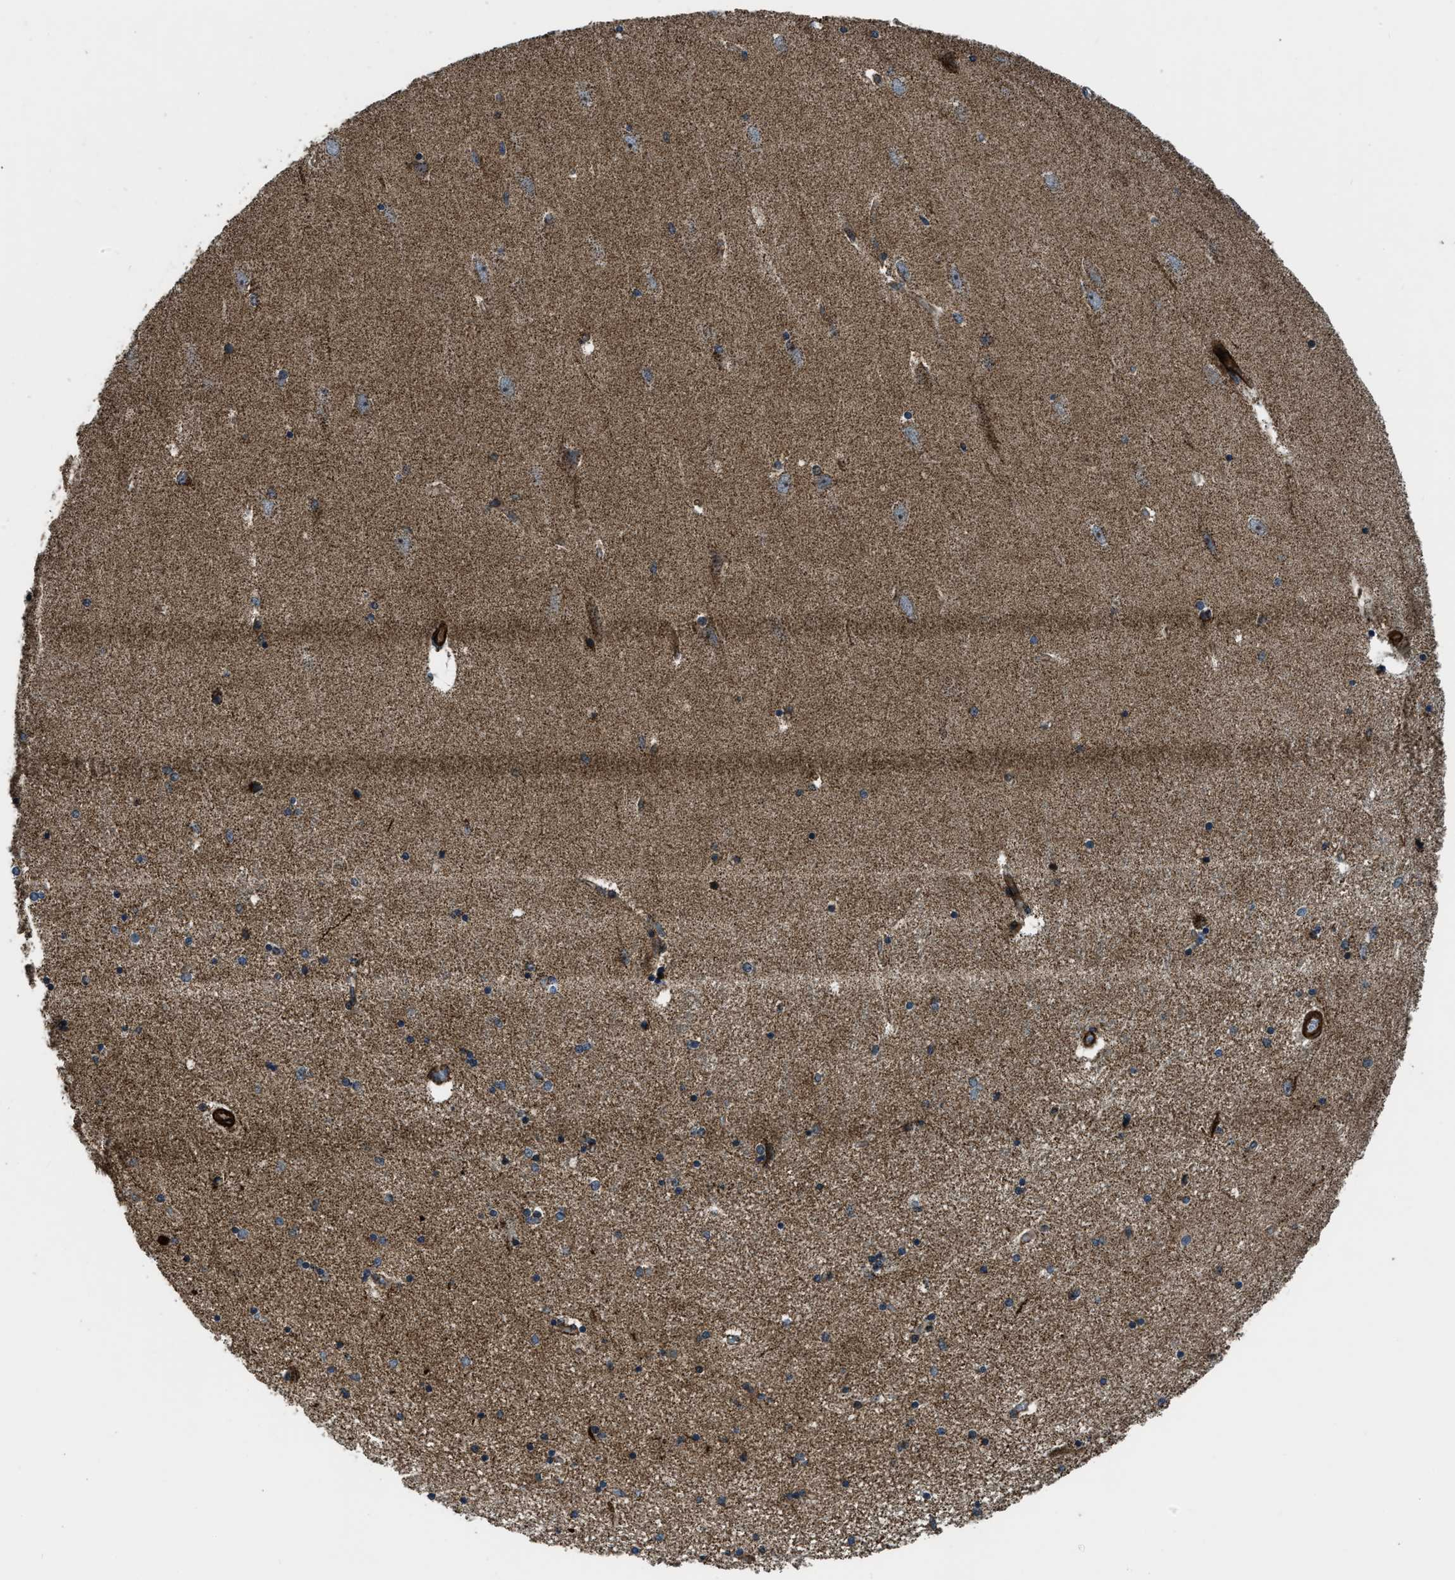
{"staining": {"intensity": "moderate", "quantity": "<25%", "location": "cytoplasmic/membranous"}, "tissue": "hippocampus", "cell_type": "Glial cells", "image_type": "normal", "snomed": [{"axis": "morphology", "description": "Normal tissue, NOS"}, {"axis": "topography", "description": "Hippocampus"}], "caption": "Human hippocampus stained with a brown dye displays moderate cytoplasmic/membranous positive positivity in approximately <25% of glial cells.", "gene": "GSDME", "patient": {"sex": "female", "age": 54}}